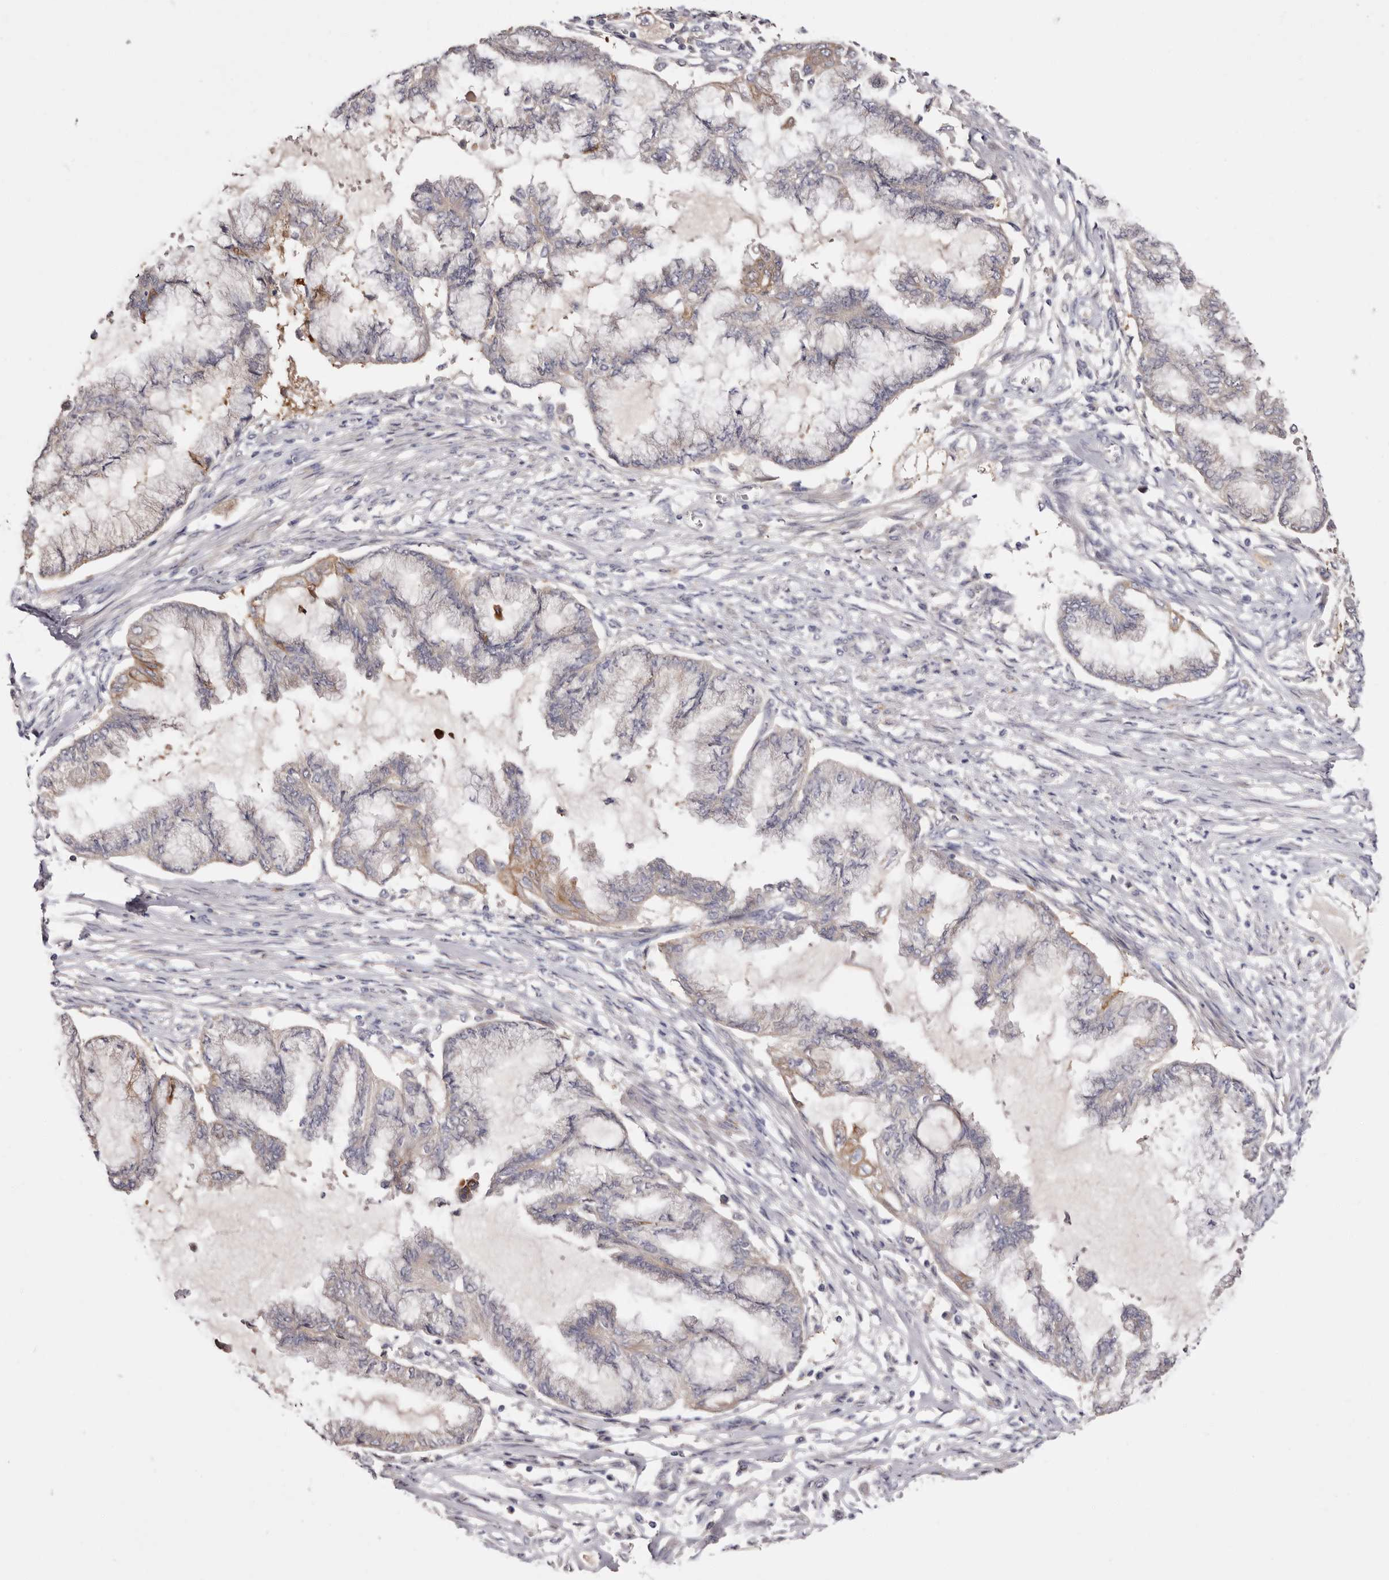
{"staining": {"intensity": "moderate", "quantity": "<25%", "location": "cytoplasmic/membranous"}, "tissue": "endometrial cancer", "cell_type": "Tumor cells", "image_type": "cancer", "snomed": [{"axis": "morphology", "description": "Adenocarcinoma, NOS"}, {"axis": "topography", "description": "Endometrium"}], "caption": "High-magnification brightfield microscopy of adenocarcinoma (endometrial) stained with DAB (3,3'-diaminobenzidine) (brown) and counterstained with hematoxylin (blue). tumor cells exhibit moderate cytoplasmic/membranous positivity is identified in approximately<25% of cells. (Stains: DAB in brown, nuclei in blue, Microscopy: brightfield microscopy at high magnification).", "gene": "STK16", "patient": {"sex": "female", "age": 86}}